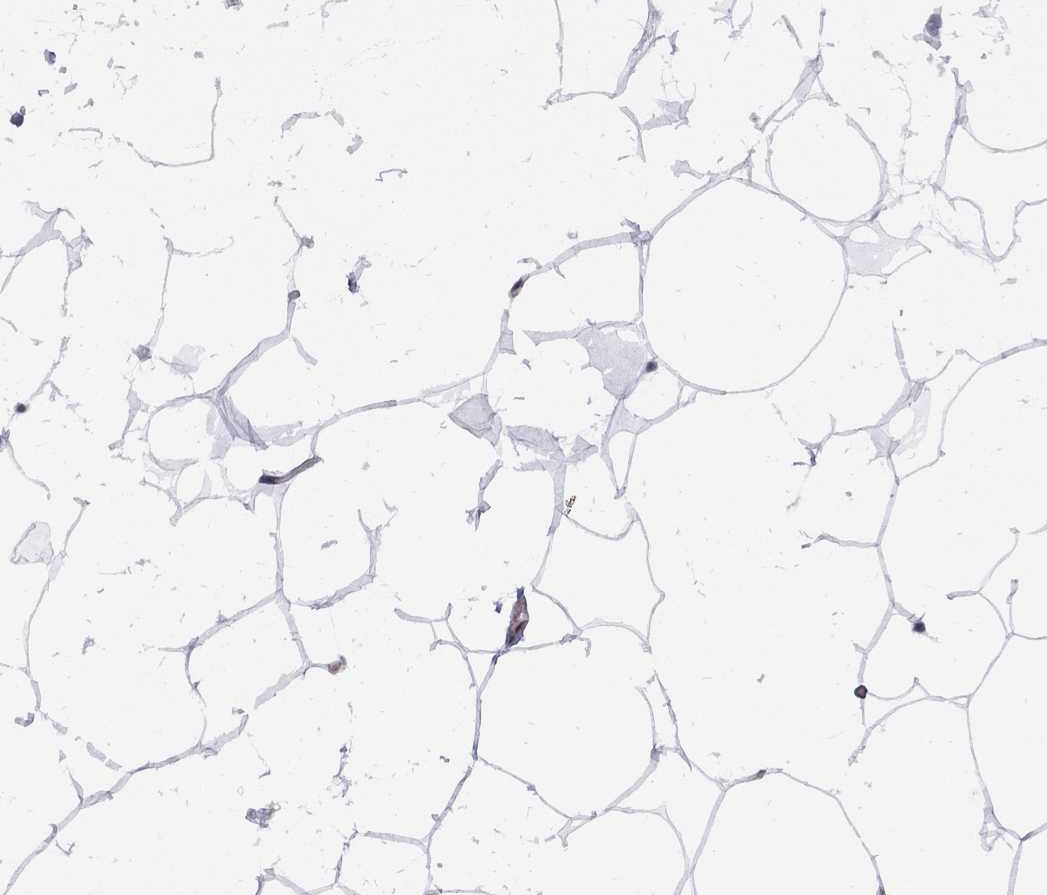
{"staining": {"intensity": "negative", "quantity": "none", "location": "none"}, "tissue": "breast", "cell_type": "Adipocytes", "image_type": "normal", "snomed": [{"axis": "morphology", "description": "Normal tissue, NOS"}, {"axis": "topography", "description": "Breast"}], "caption": "Immunohistochemical staining of normal human breast demonstrates no significant positivity in adipocytes.", "gene": "BRF1", "patient": {"sex": "female", "age": 32}}